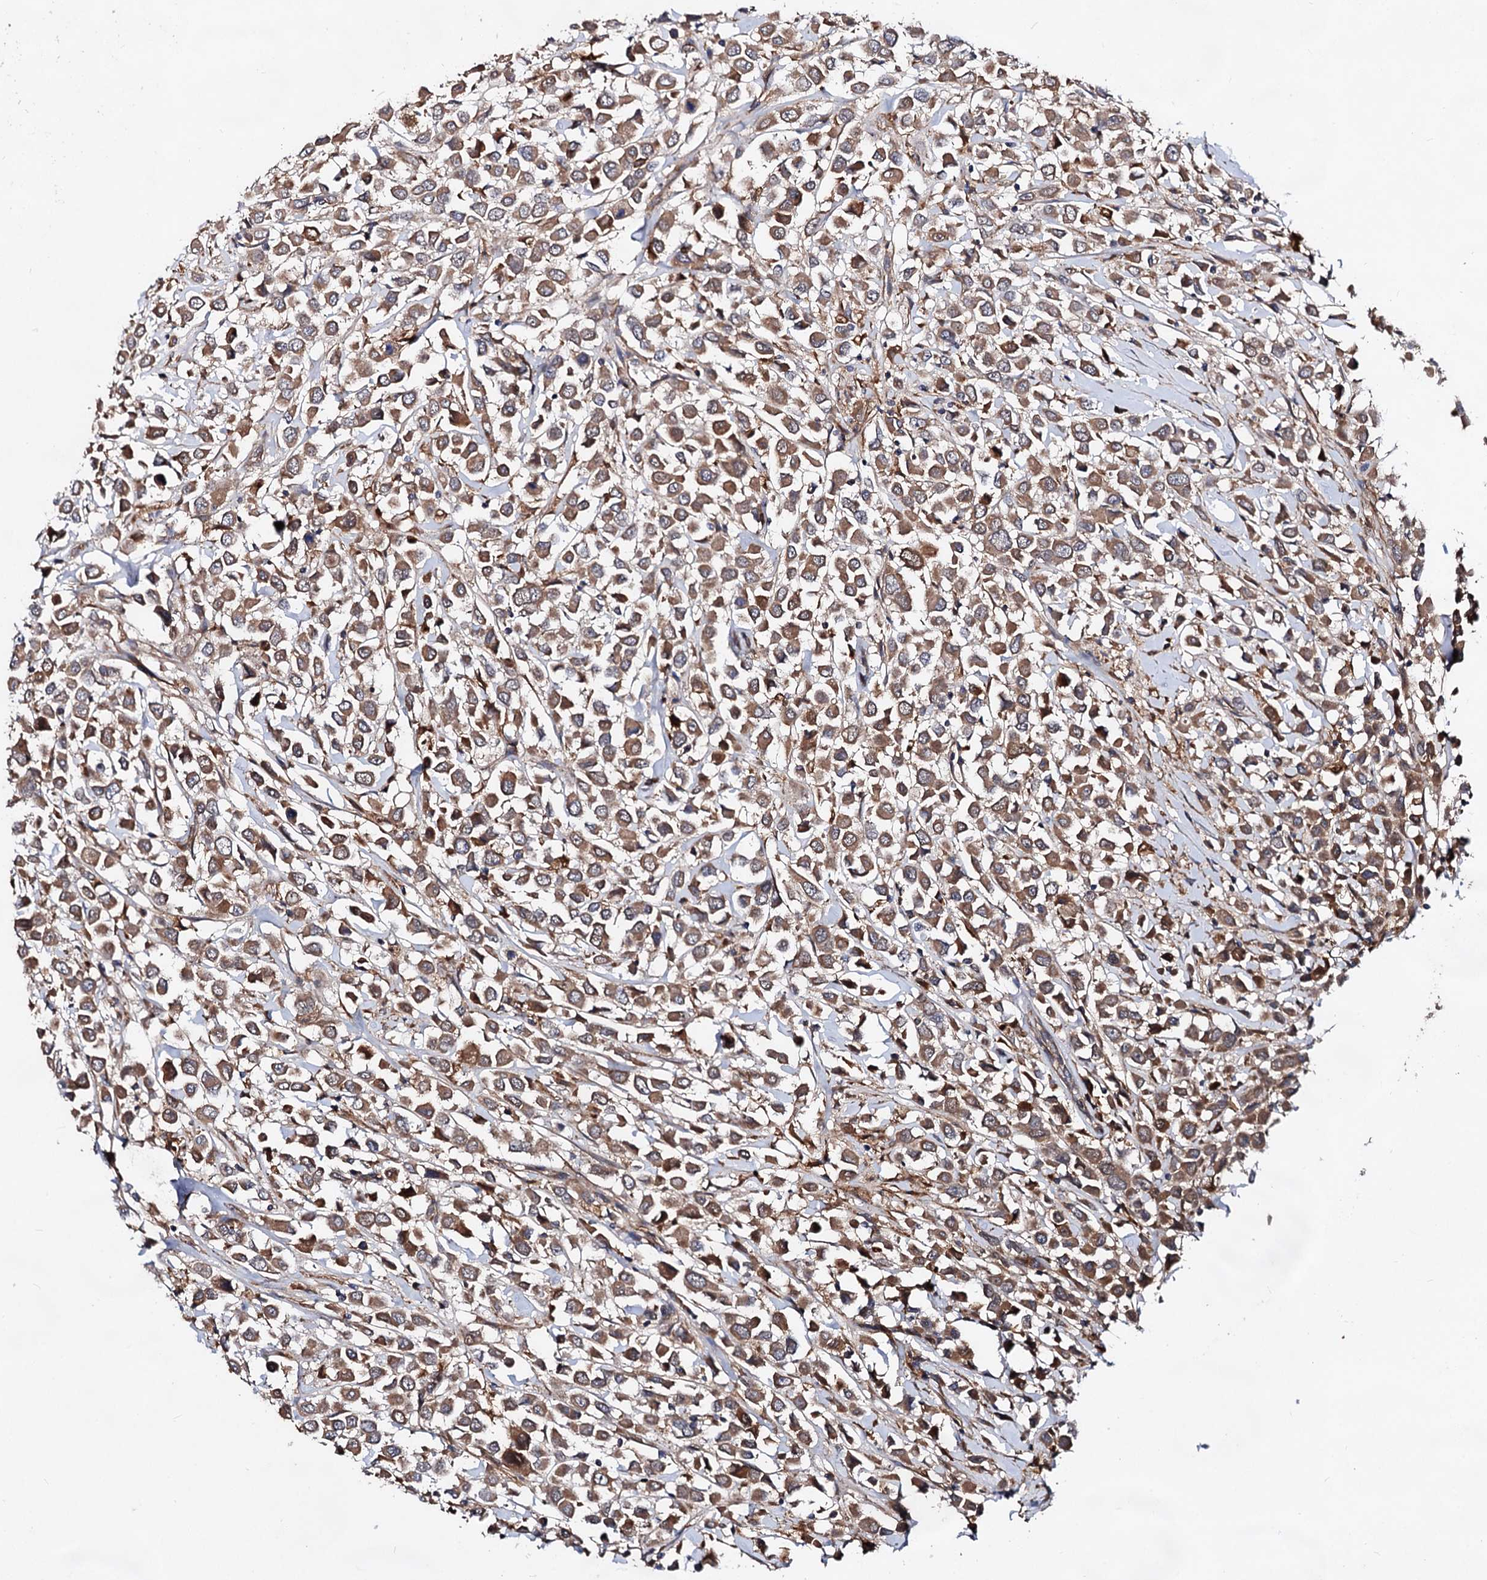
{"staining": {"intensity": "moderate", "quantity": ">75%", "location": "cytoplasmic/membranous"}, "tissue": "breast cancer", "cell_type": "Tumor cells", "image_type": "cancer", "snomed": [{"axis": "morphology", "description": "Duct carcinoma"}, {"axis": "topography", "description": "Breast"}], "caption": "Immunohistochemical staining of breast cancer (infiltrating ductal carcinoma) reveals medium levels of moderate cytoplasmic/membranous positivity in approximately >75% of tumor cells.", "gene": "TEX9", "patient": {"sex": "female", "age": 61}}